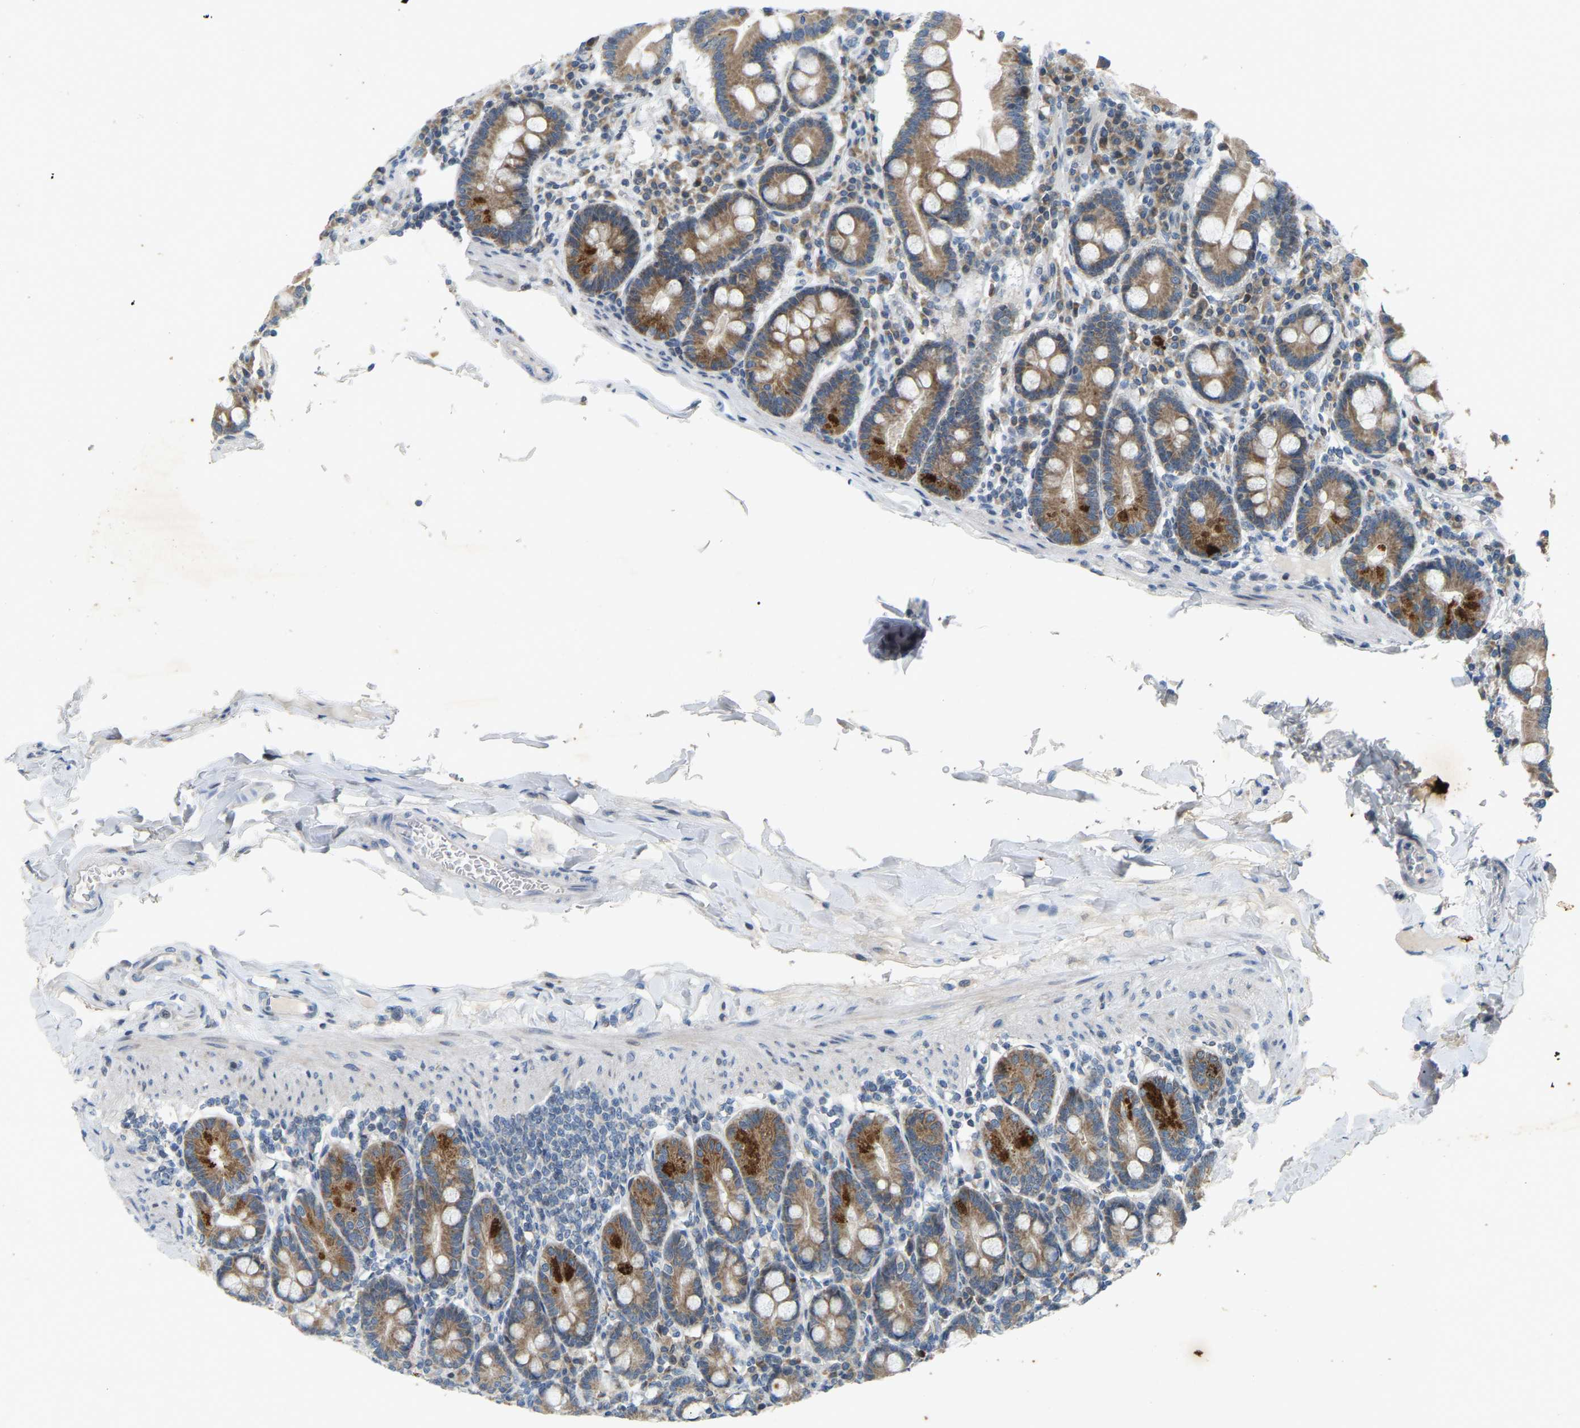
{"staining": {"intensity": "moderate", "quantity": ">75%", "location": "cytoplasmic/membranous"}, "tissue": "duodenum", "cell_type": "Glandular cells", "image_type": "normal", "snomed": [{"axis": "morphology", "description": "Normal tissue, NOS"}, {"axis": "topography", "description": "Duodenum"}], "caption": "Moderate cytoplasmic/membranous protein positivity is present in about >75% of glandular cells in duodenum. (Brightfield microscopy of DAB IHC at high magnification).", "gene": "ENSG00000283765", "patient": {"sex": "male", "age": 50}}